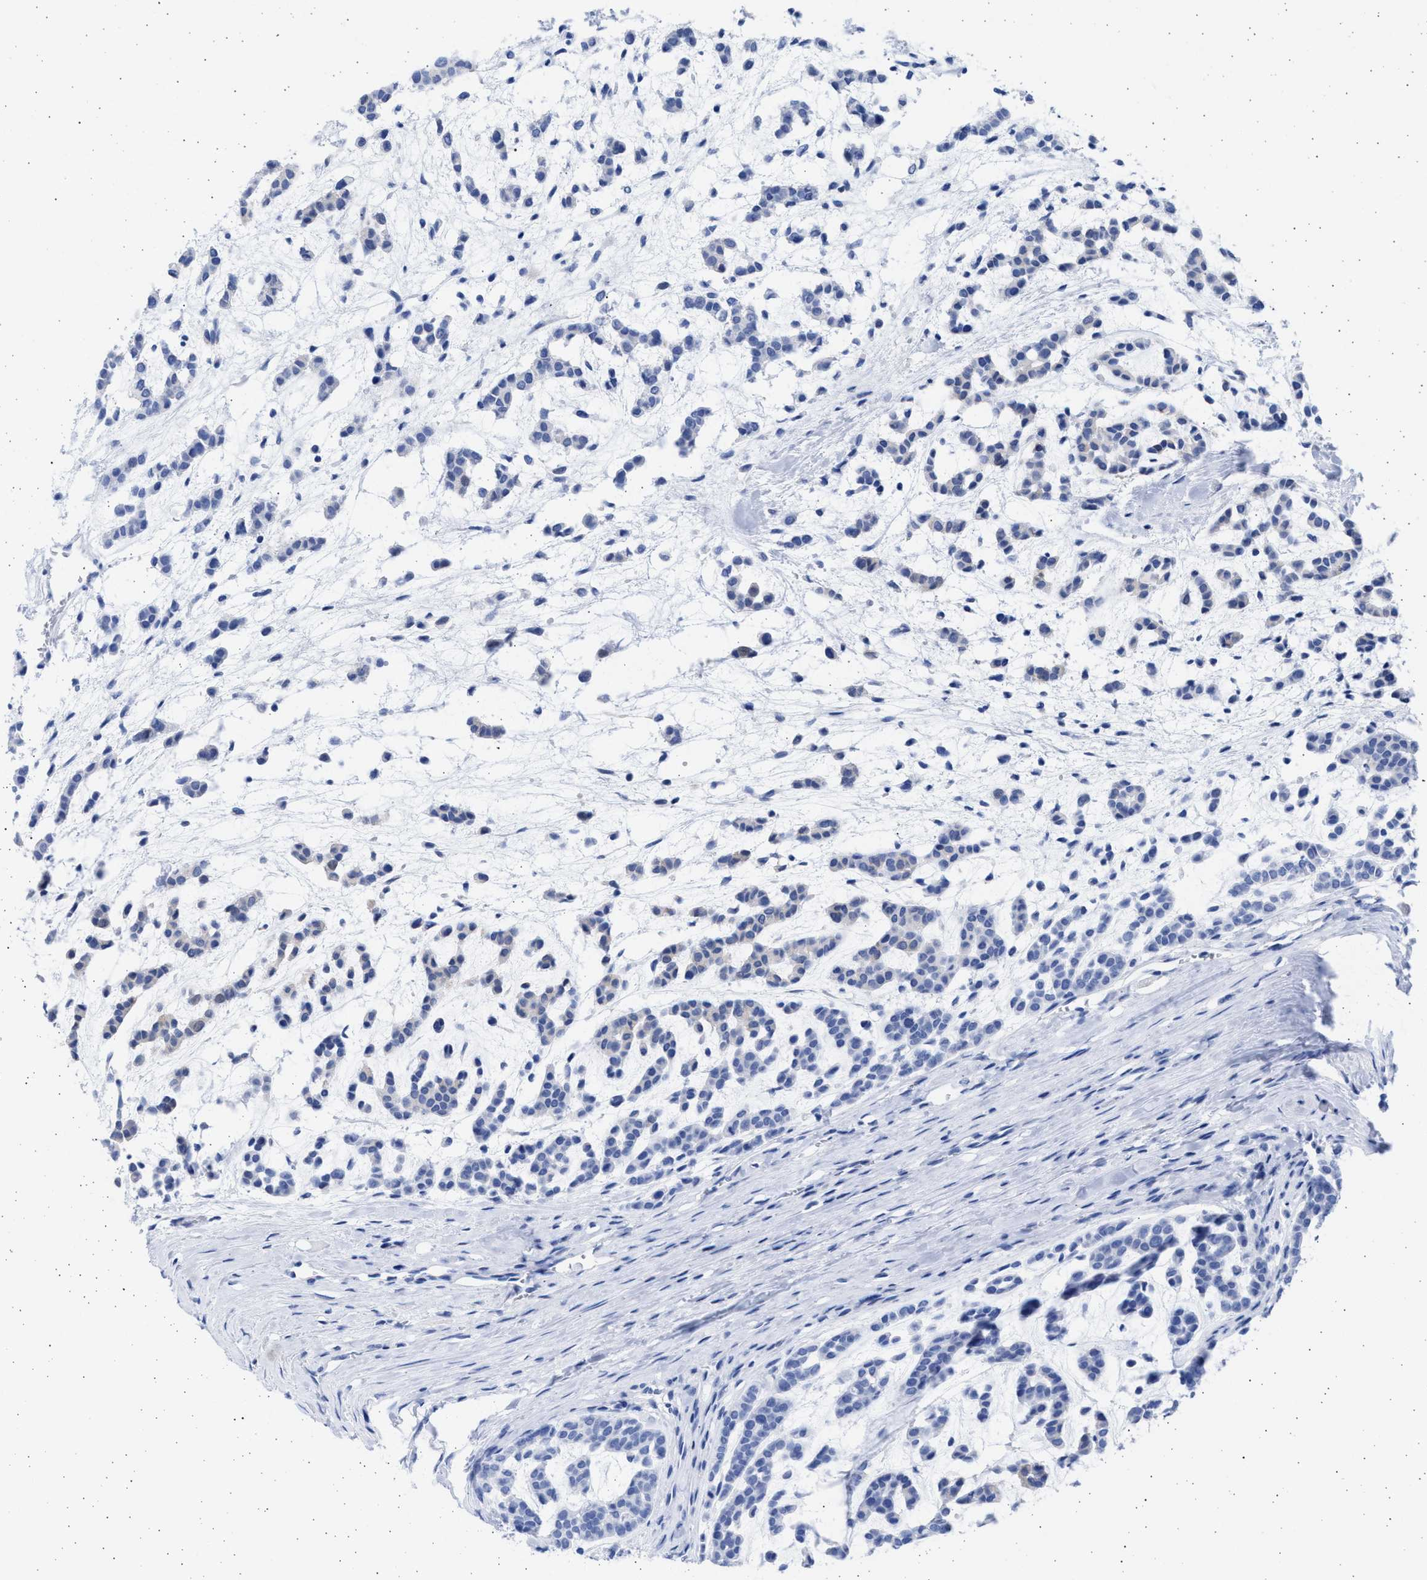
{"staining": {"intensity": "negative", "quantity": "none", "location": "none"}, "tissue": "head and neck cancer", "cell_type": "Tumor cells", "image_type": "cancer", "snomed": [{"axis": "morphology", "description": "Adenocarcinoma, NOS"}, {"axis": "morphology", "description": "Adenoma, NOS"}, {"axis": "topography", "description": "Head-Neck"}], "caption": "Immunohistochemistry micrograph of neoplastic tissue: adenocarcinoma (head and neck) stained with DAB (3,3'-diaminobenzidine) displays no significant protein staining in tumor cells. (DAB immunohistochemistry with hematoxylin counter stain).", "gene": "ALDOC", "patient": {"sex": "female", "age": 55}}